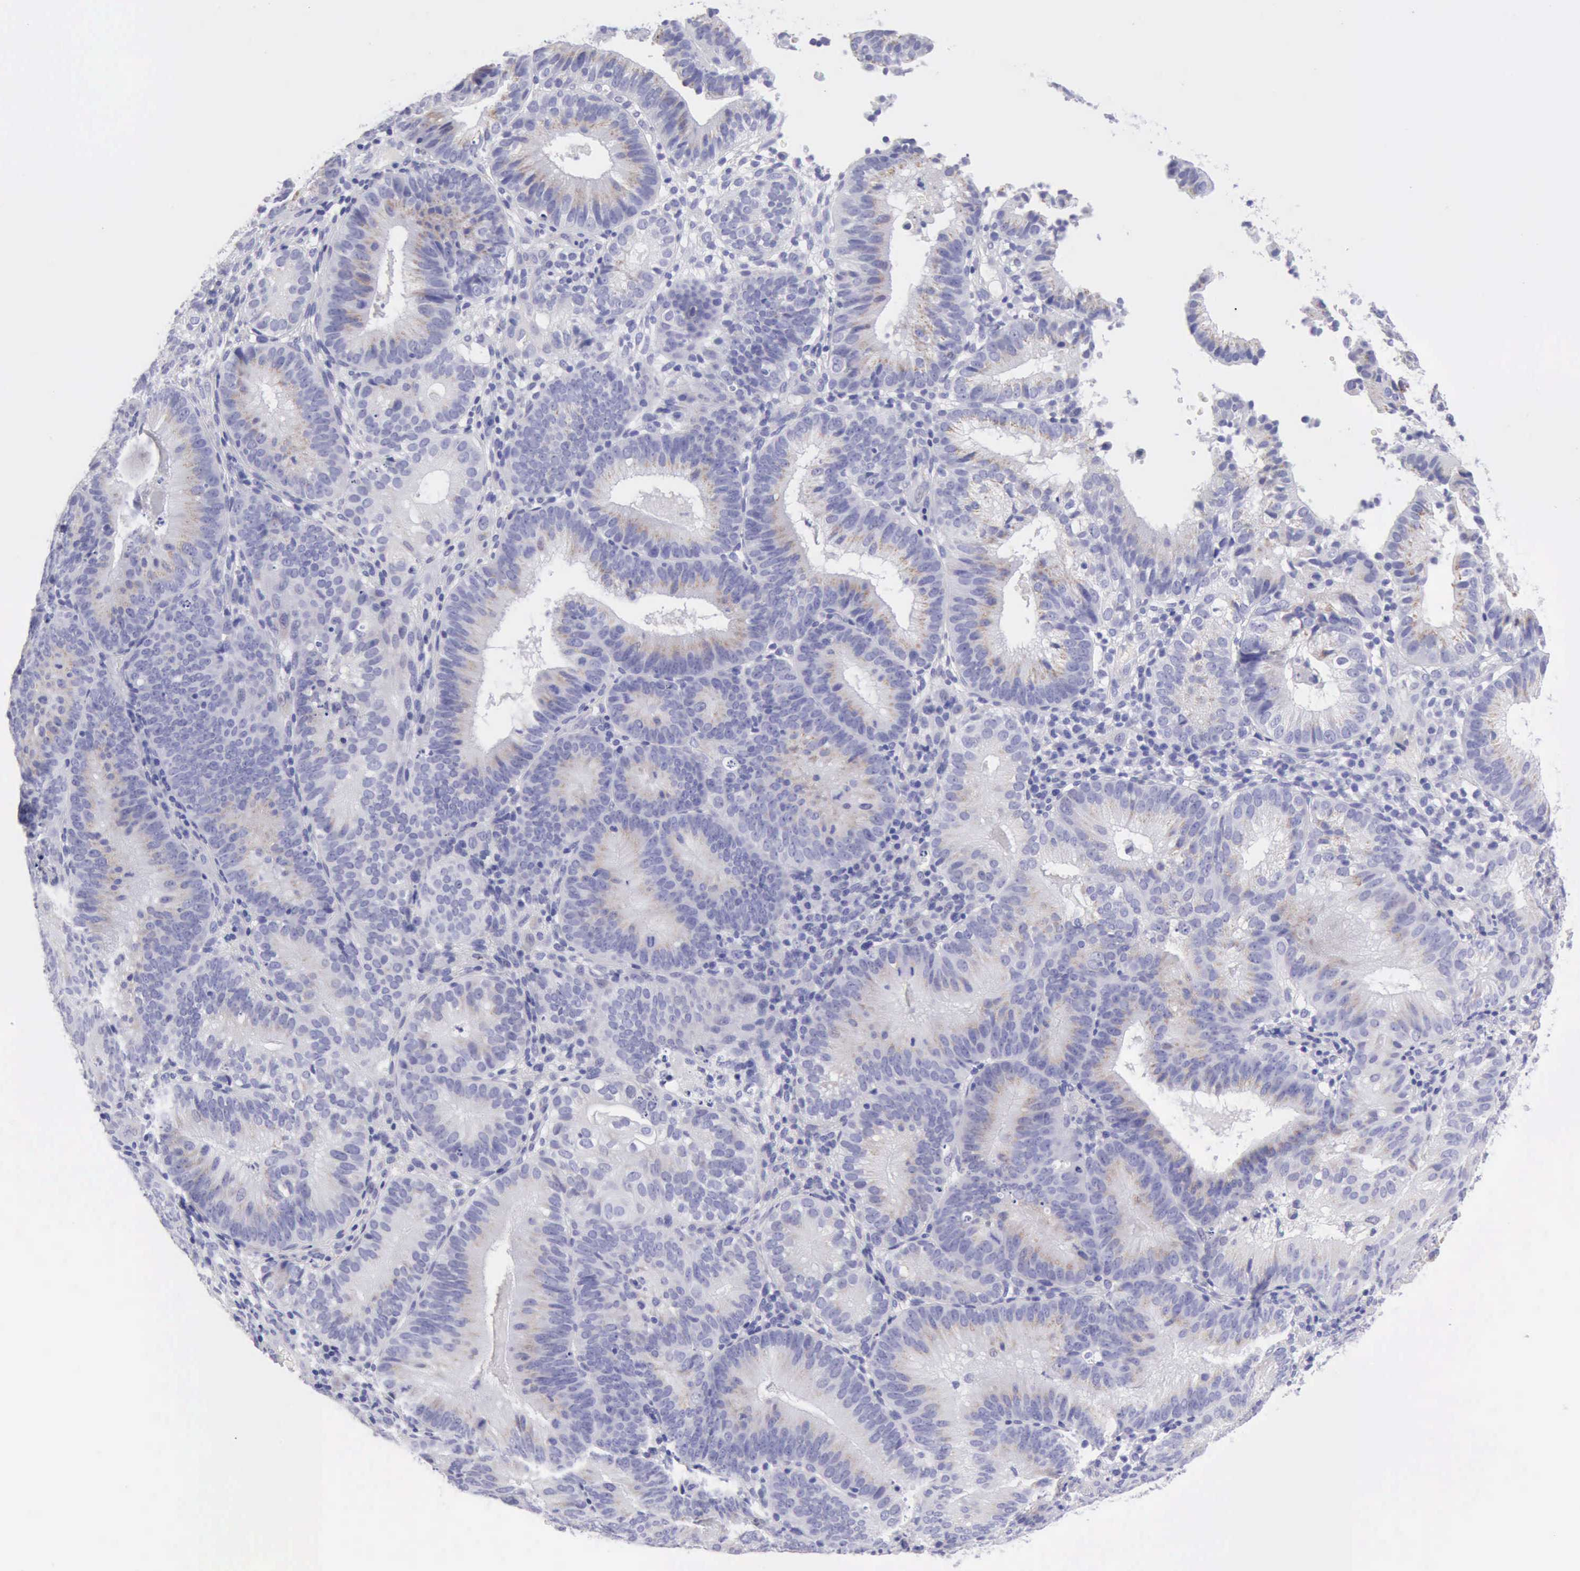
{"staining": {"intensity": "negative", "quantity": "none", "location": "none"}, "tissue": "cervical cancer", "cell_type": "Tumor cells", "image_type": "cancer", "snomed": [{"axis": "morphology", "description": "Adenocarcinoma, NOS"}, {"axis": "topography", "description": "Cervix"}], "caption": "High power microscopy image of an IHC image of cervical cancer, revealing no significant expression in tumor cells.", "gene": "AOC3", "patient": {"sex": "female", "age": 60}}